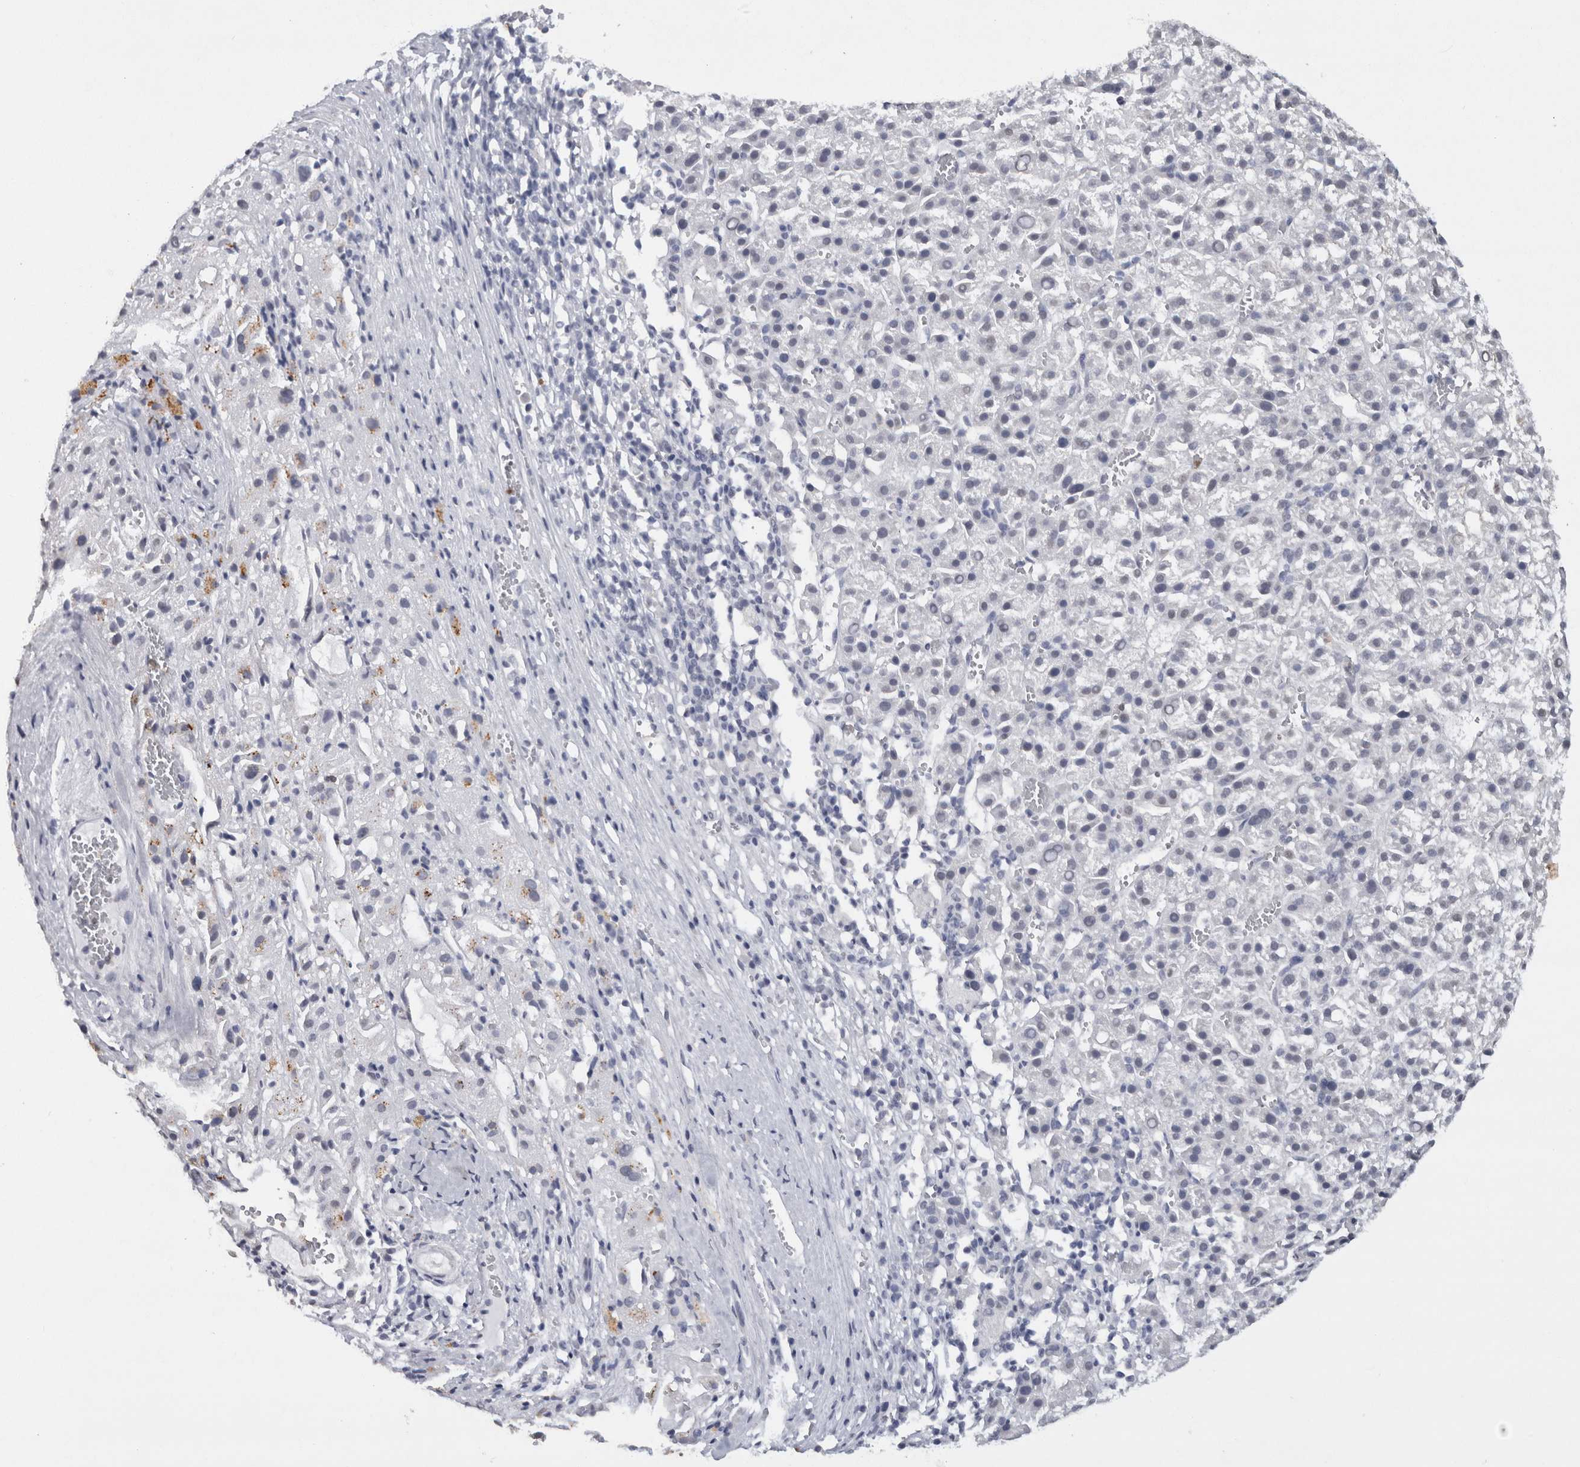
{"staining": {"intensity": "weak", "quantity": "<25%", "location": "nuclear"}, "tissue": "liver cancer", "cell_type": "Tumor cells", "image_type": "cancer", "snomed": [{"axis": "morphology", "description": "Carcinoma, Hepatocellular, NOS"}, {"axis": "topography", "description": "Liver"}], "caption": "Tumor cells show no significant expression in liver cancer. Brightfield microscopy of immunohistochemistry stained with DAB (brown) and hematoxylin (blue), captured at high magnification.", "gene": "RPS6KA2", "patient": {"sex": "female", "age": 58}}